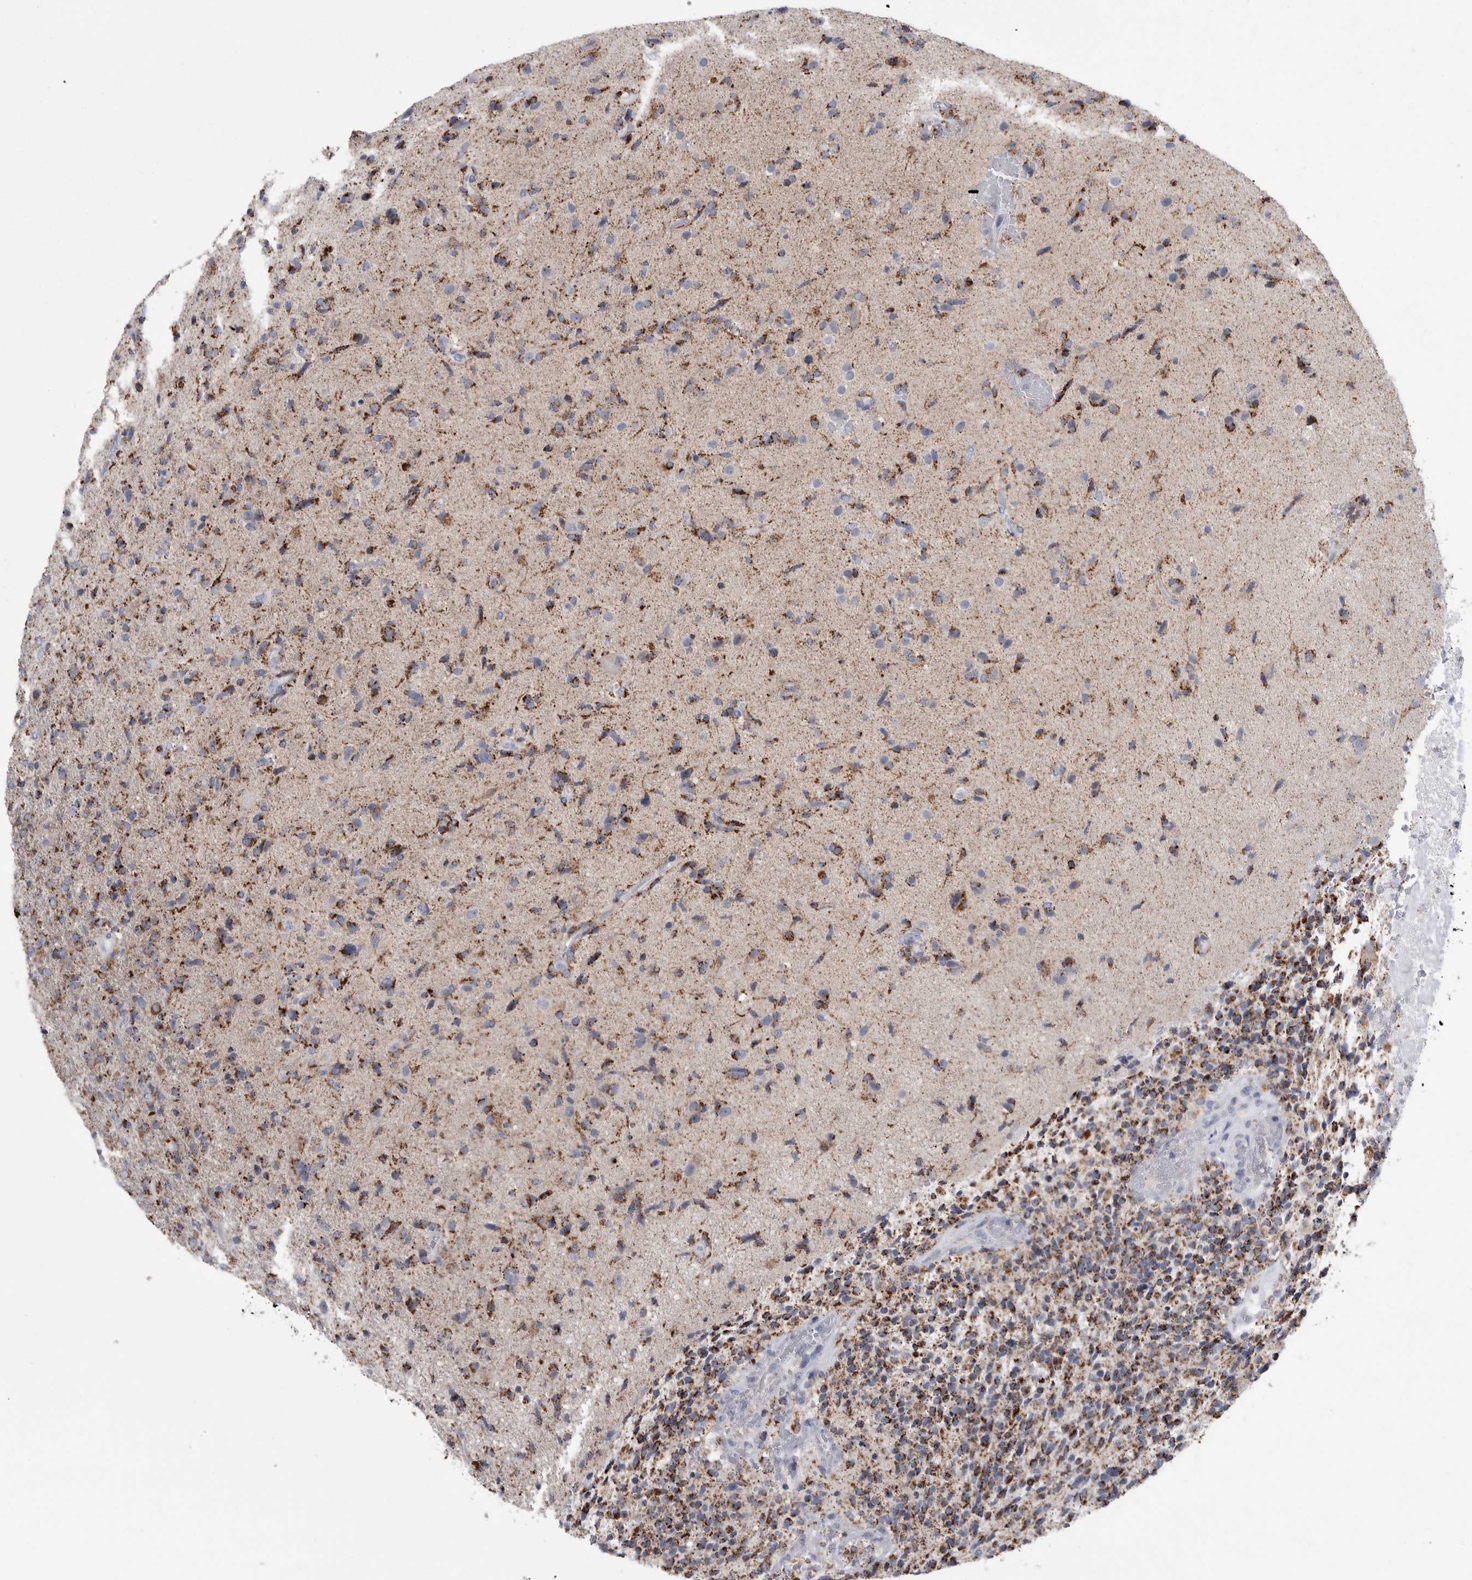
{"staining": {"intensity": "moderate", "quantity": ">75%", "location": "cytoplasmic/membranous"}, "tissue": "glioma", "cell_type": "Tumor cells", "image_type": "cancer", "snomed": [{"axis": "morphology", "description": "Glioma, malignant, High grade"}, {"axis": "topography", "description": "Brain"}], "caption": "High-power microscopy captured an IHC photomicrograph of malignant high-grade glioma, revealing moderate cytoplasmic/membranous staining in approximately >75% of tumor cells. The staining was performed using DAB (3,3'-diaminobenzidine) to visualize the protein expression in brown, while the nuclei were stained in blue with hematoxylin (Magnification: 20x).", "gene": "GATM", "patient": {"sex": "male", "age": 72}}